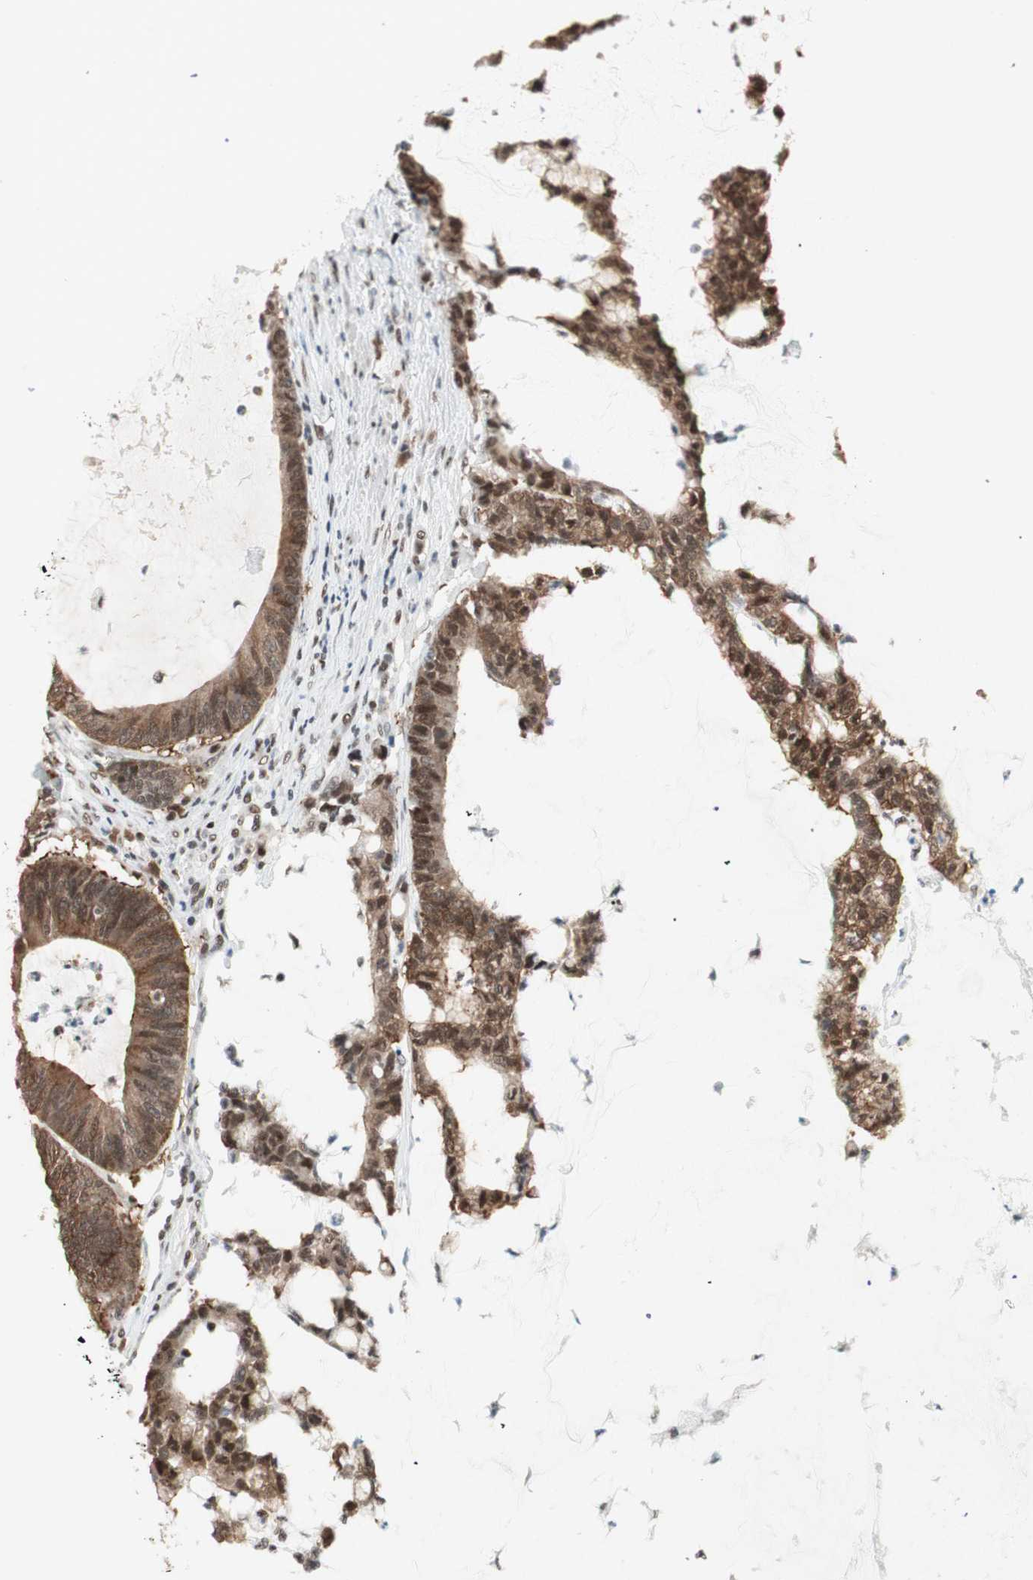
{"staining": {"intensity": "moderate", "quantity": ">75%", "location": "cytoplasmic/membranous,nuclear"}, "tissue": "colorectal cancer", "cell_type": "Tumor cells", "image_type": "cancer", "snomed": [{"axis": "morphology", "description": "Adenocarcinoma, NOS"}, {"axis": "topography", "description": "Colon"}], "caption": "Moderate cytoplasmic/membranous and nuclear expression for a protein is seen in approximately >75% of tumor cells of adenocarcinoma (colorectal) using immunohistochemistry (IHC).", "gene": "SMARCE1", "patient": {"sex": "female", "age": 84}}